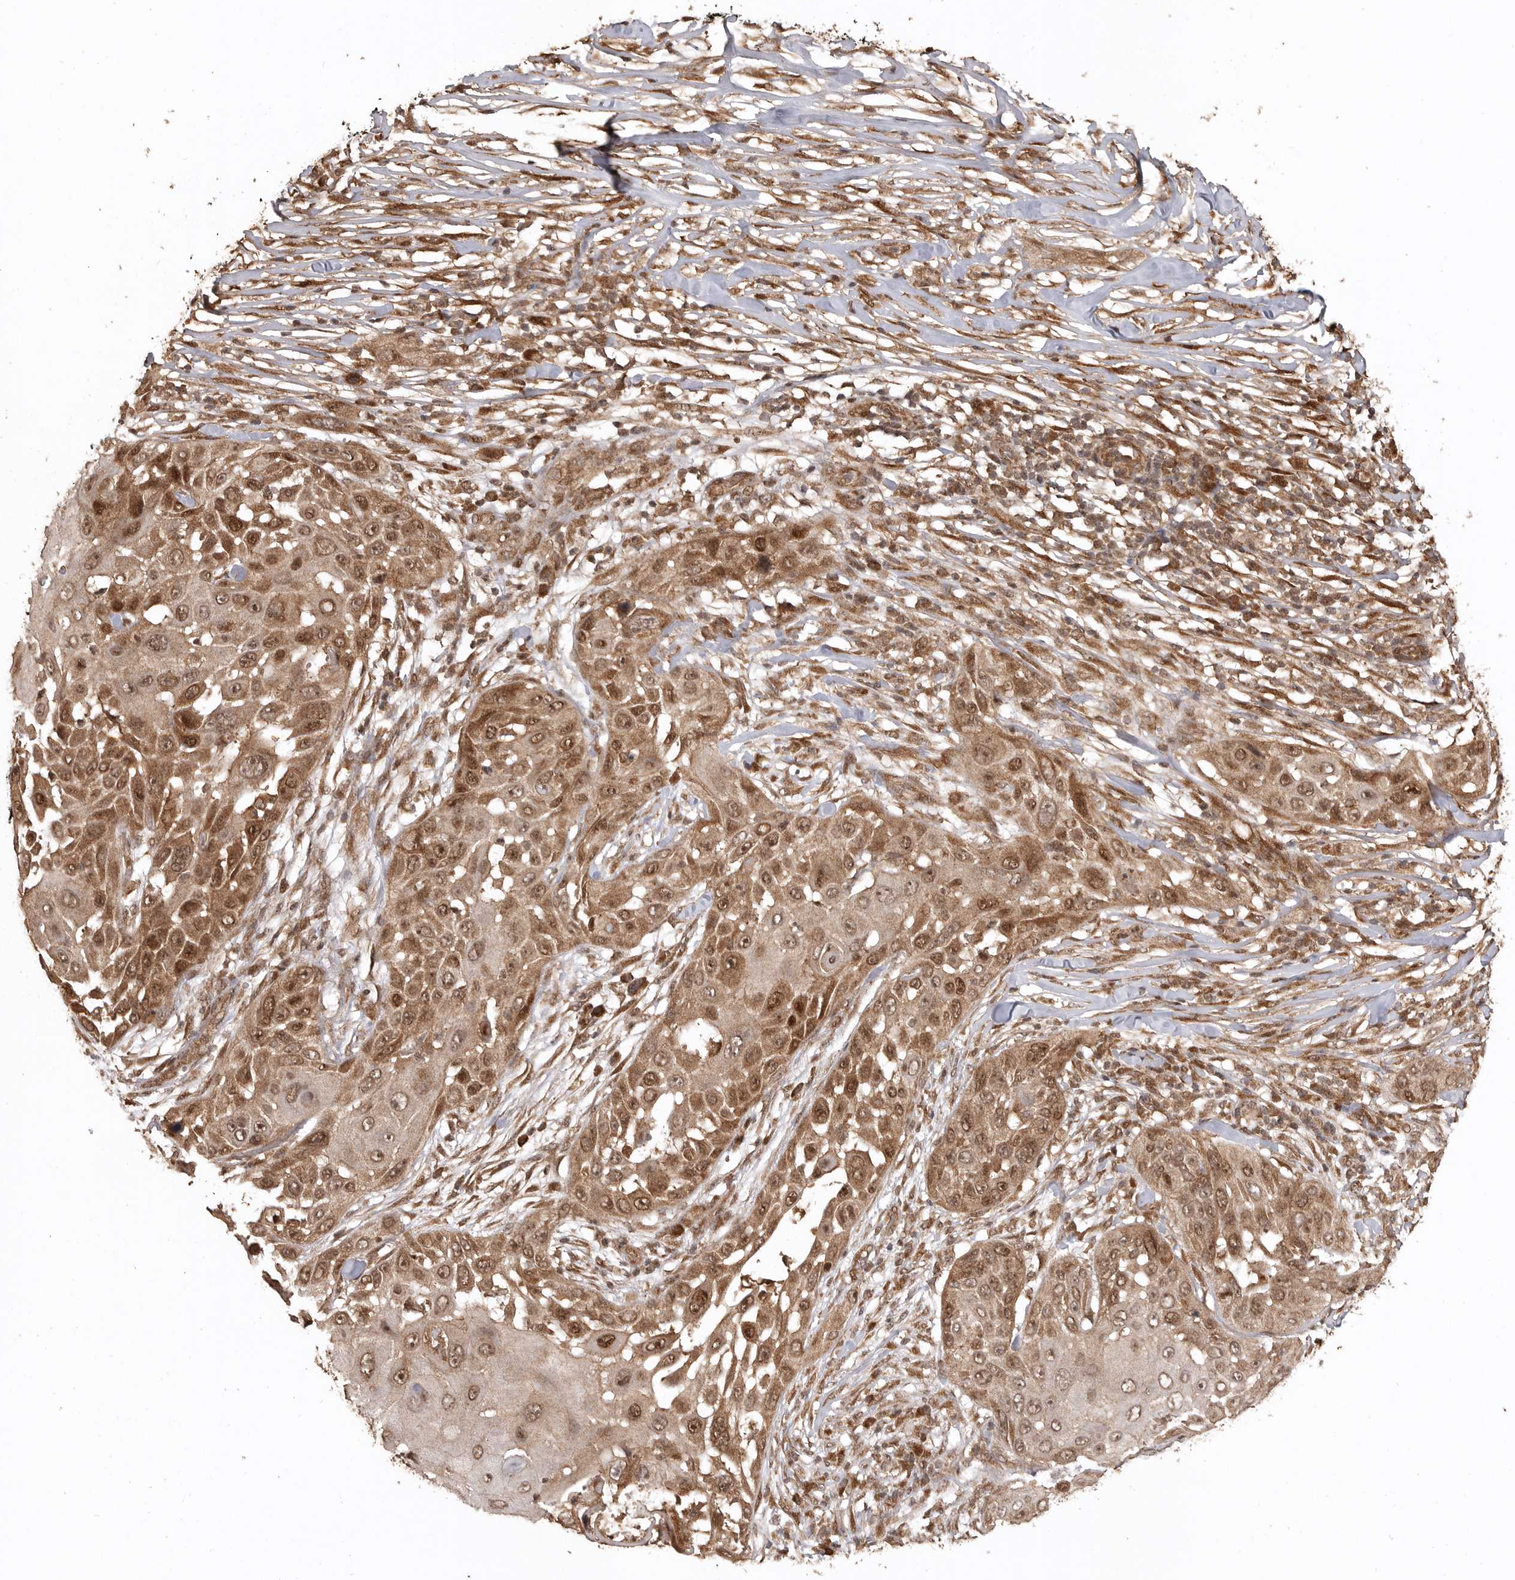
{"staining": {"intensity": "moderate", "quantity": ">75%", "location": "cytoplasmic/membranous,nuclear"}, "tissue": "skin cancer", "cell_type": "Tumor cells", "image_type": "cancer", "snomed": [{"axis": "morphology", "description": "Squamous cell carcinoma, NOS"}, {"axis": "topography", "description": "Skin"}], "caption": "A brown stain shows moderate cytoplasmic/membranous and nuclear positivity of a protein in human skin cancer tumor cells. (DAB (3,3'-diaminobenzidine) = brown stain, brightfield microscopy at high magnification).", "gene": "BOC", "patient": {"sex": "female", "age": 44}}